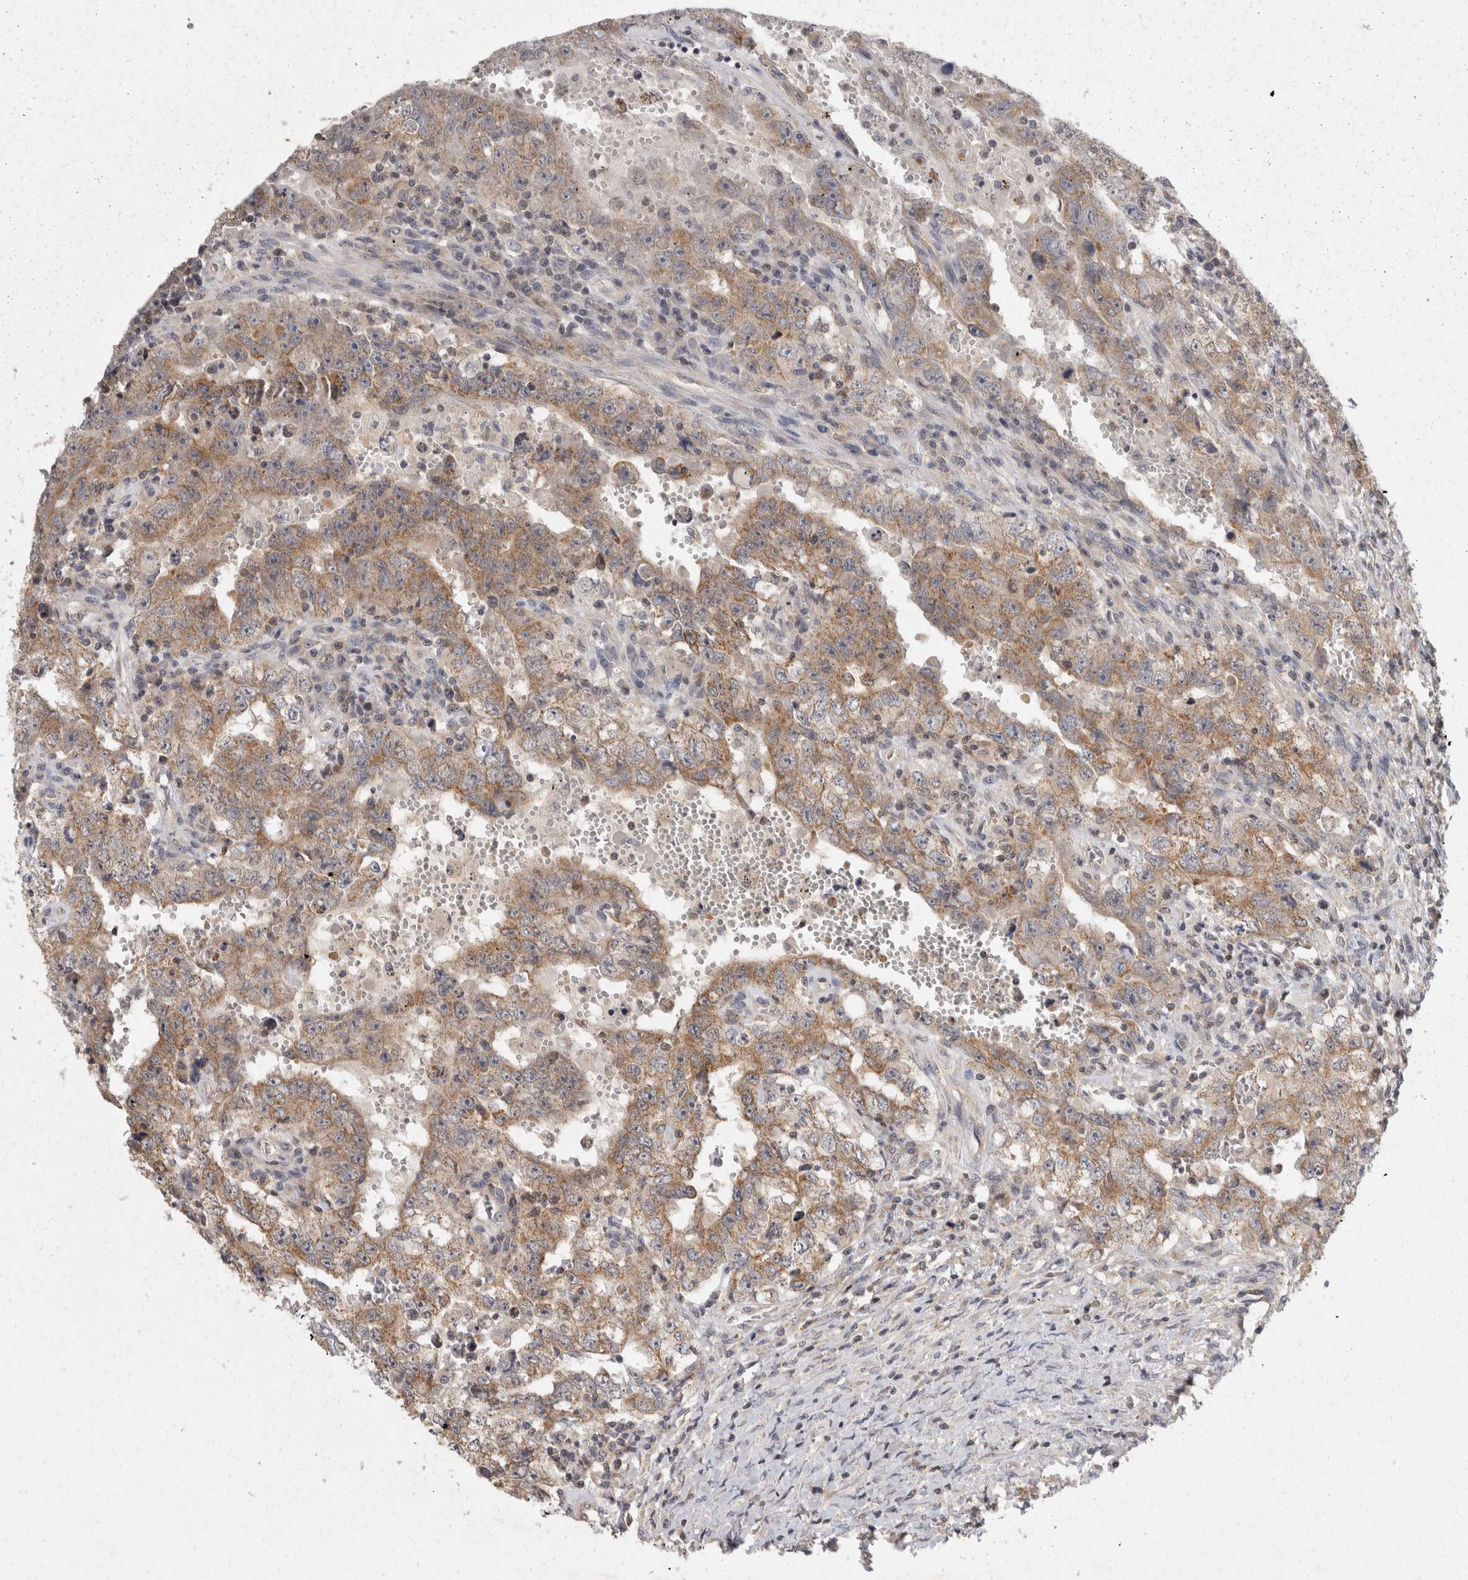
{"staining": {"intensity": "moderate", "quantity": ">75%", "location": "cytoplasmic/membranous"}, "tissue": "testis cancer", "cell_type": "Tumor cells", "image_type": "cancer", "snomed": [{"axis": "morphology", "description": "Carcinoma, Embryonal, NOS"}, {"axis": "topography", "description": "Testis"}], "caption": "Moderate cytoplasmic/membranous staining is seen in approximately >75% of tumor cells in testis cancer (embryonal carcinoma).", "gene": "ACAT2", "patient": {"sex": "male", "age": 26}}